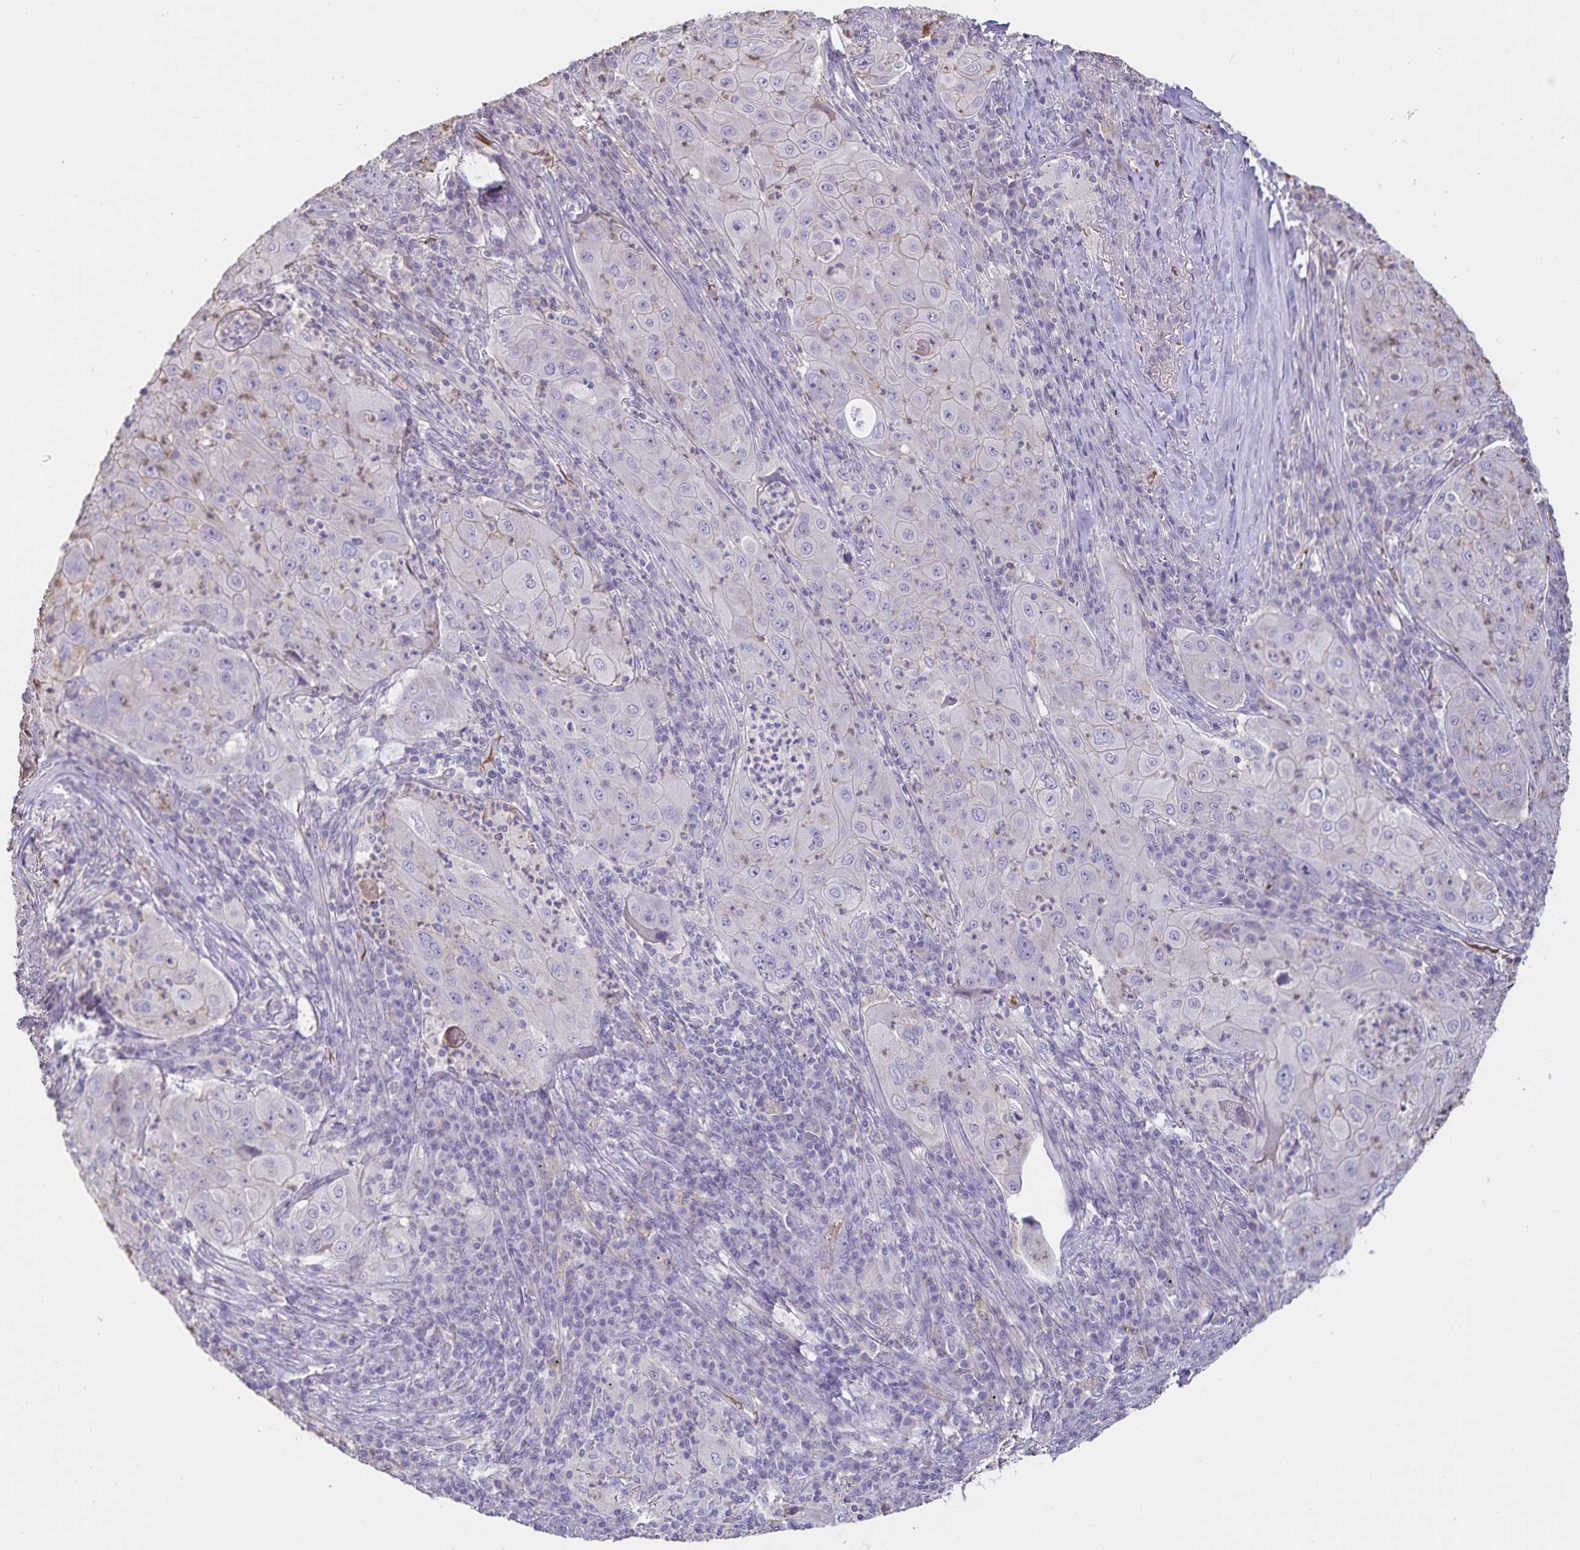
{"staining": {"intensity": "negative", "quantity": "none", "location": "none"}, "tissue": "lung cancer", "cell_type": "Tumor cells", "image_type": "cancer", "snomed": [{"axis": "morphology", "description": "Squamous cell carcinoma, NOS"}, {"axis": "topography", "description": "Lung"}], "caption": "IHC image of human lung squamous cell carcinoma stained for a protein (brown), which displays no expression in tumor cells.", "gene": "FGG", "patient": {"sex": "female", "age": 59}}